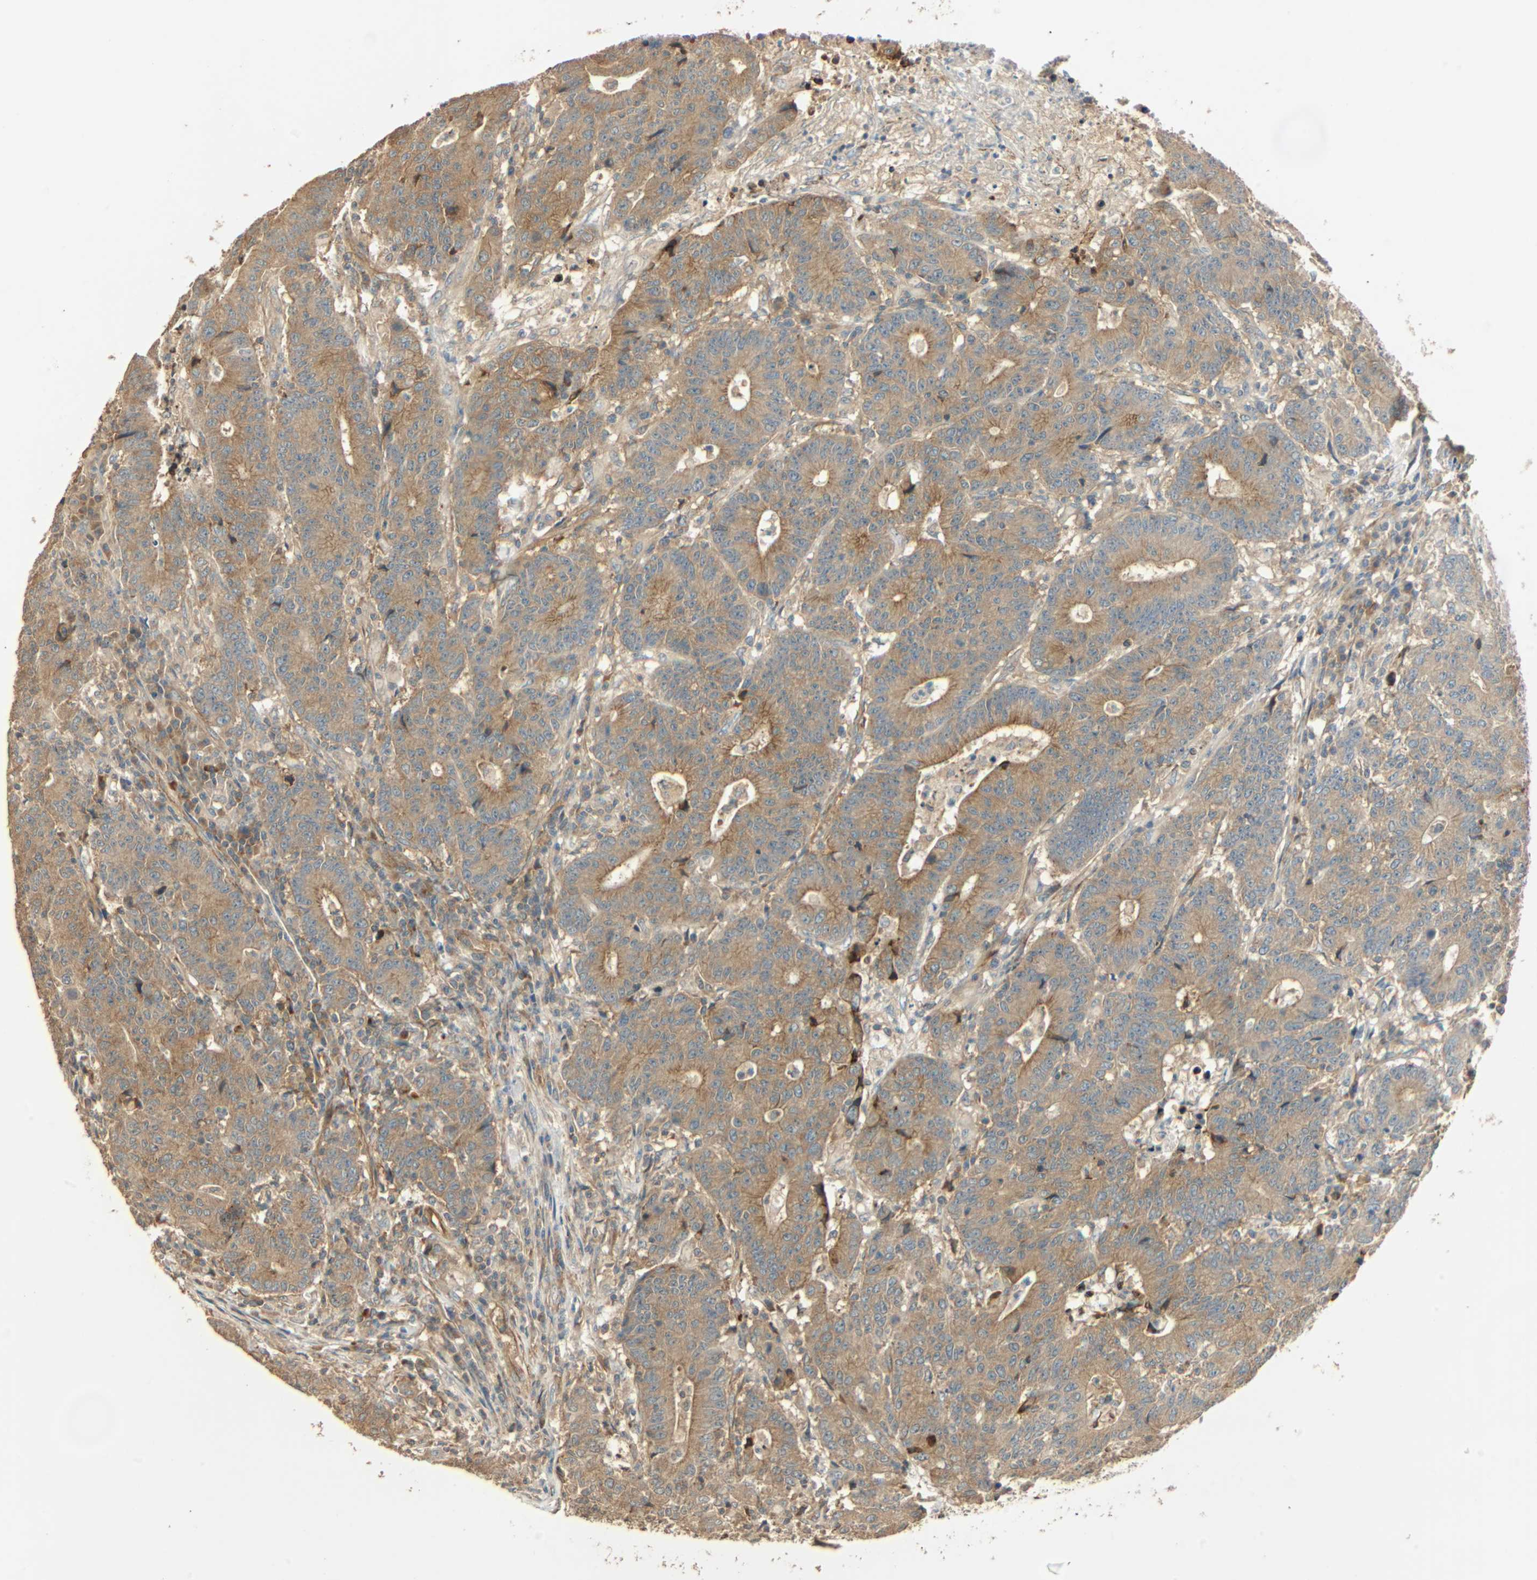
{"staining": {"intensity": "moderate", "quantity": ">75%", "location": "cytoplasmic/membranous"}, "tissue": "colorectal cancer", "cell_type": "Tumor cells", "image_type": "cancer", "snomed": [{"axis": "morphology", "description": "Normal tissue, NOS"}, {"axis": "morphology", "description": "Adenocarcinoma, NOS"}, {"axis": "topography", "description": "Colon"}], "caption": "Colorectal cancer (adenocarcinoma) stained for a protein demonstrates moderate cytoplasmic/membranous positivity in tumor cells.", "gene": "GALK1", "patient": {"sex": "female", "age": 75}}